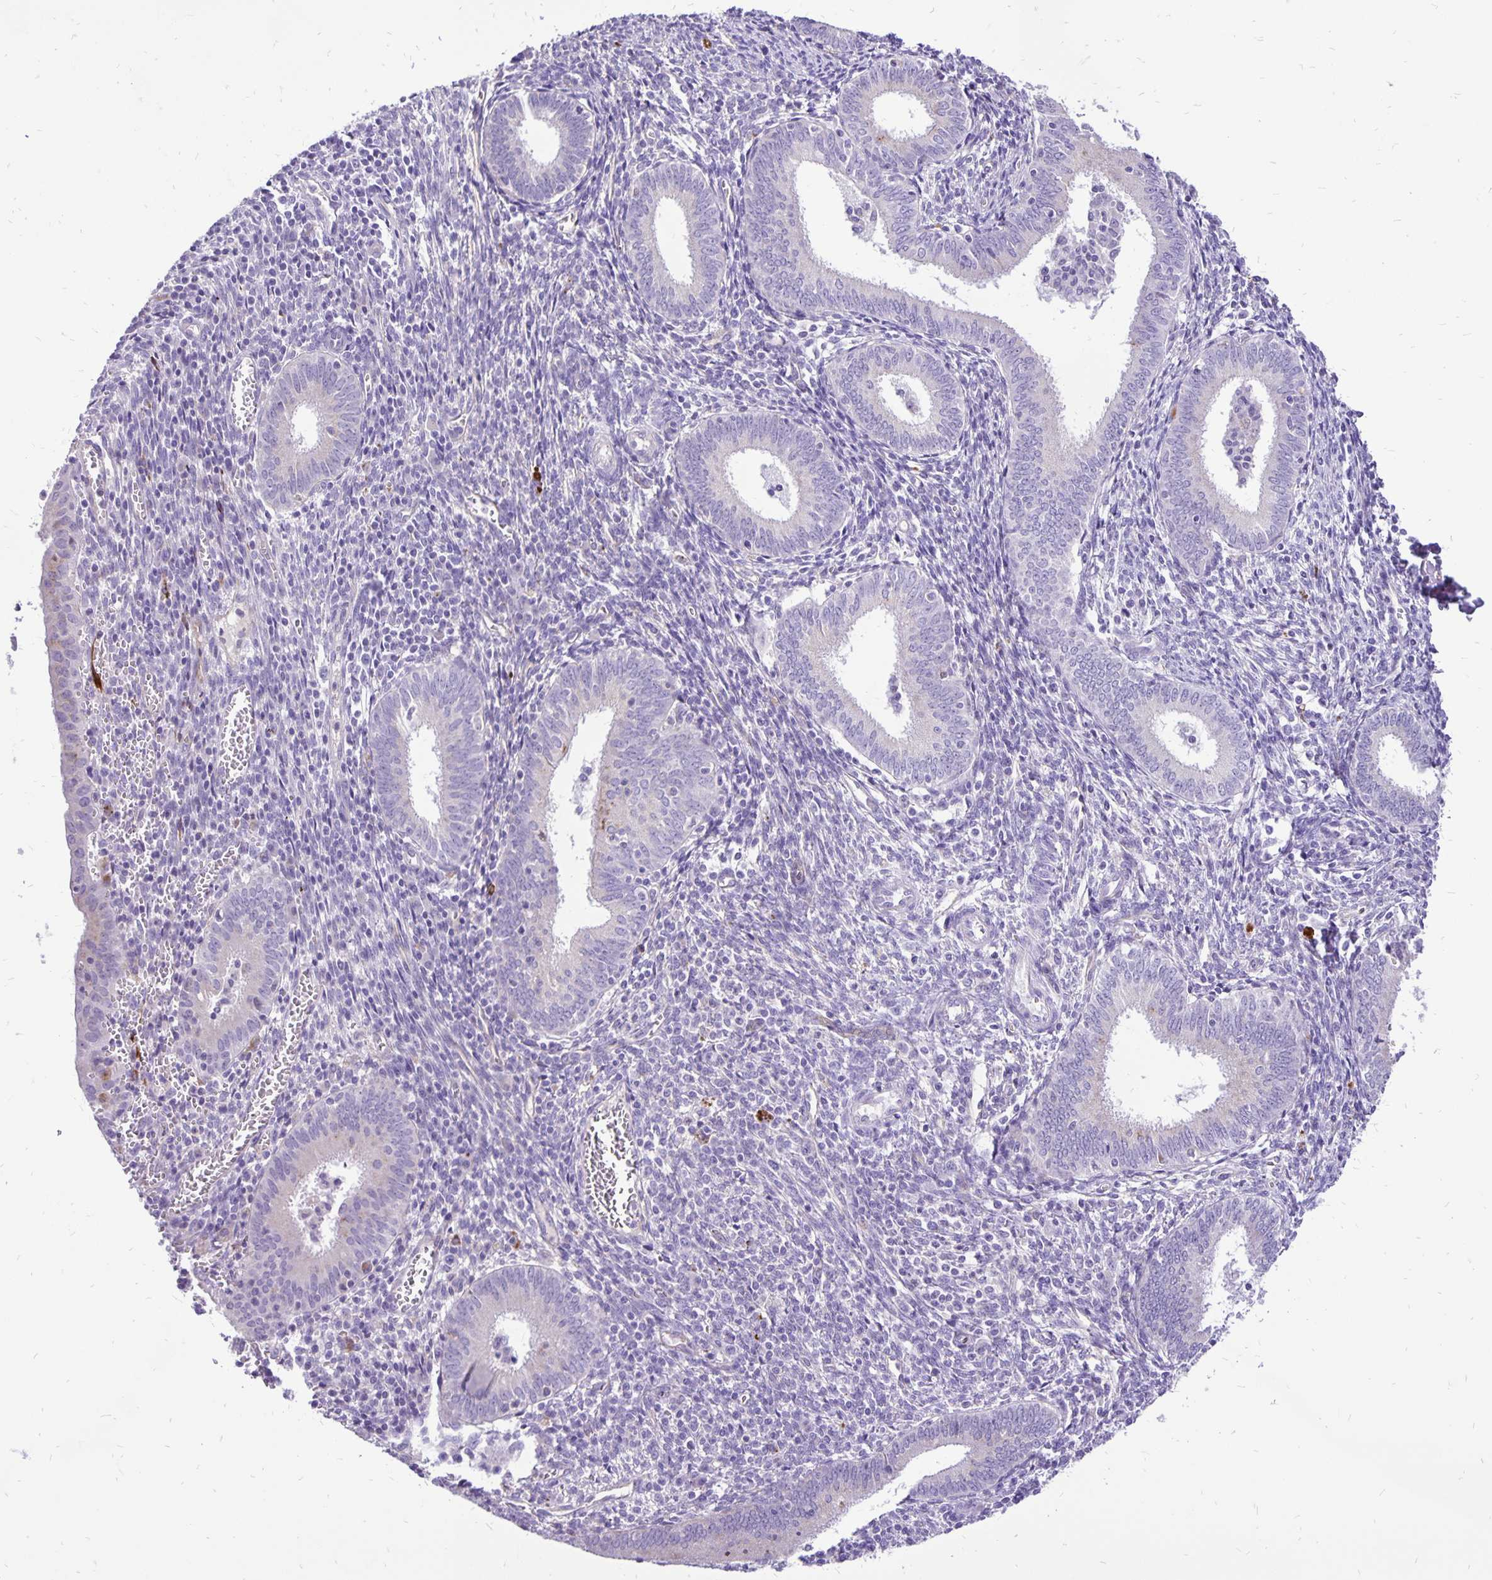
{"staining": {"intensity": "negative", "quantity": "none", "location": "none"}, "tissue": "endometrium", "cell_type": "Cells in endometrial stroma", "image_type": "normal", "snomed": [{"axis": "morphology", "description": "Normal tissue, NOS"}, {"axis": "topography", "description": "Endometrium"}], "caption": "Endometrium stained for a protein using IHC exhibits no staining cells in endometrial stroma.", "gene": "EIF5A", "patient": {"sex": "female", "age": 41}}